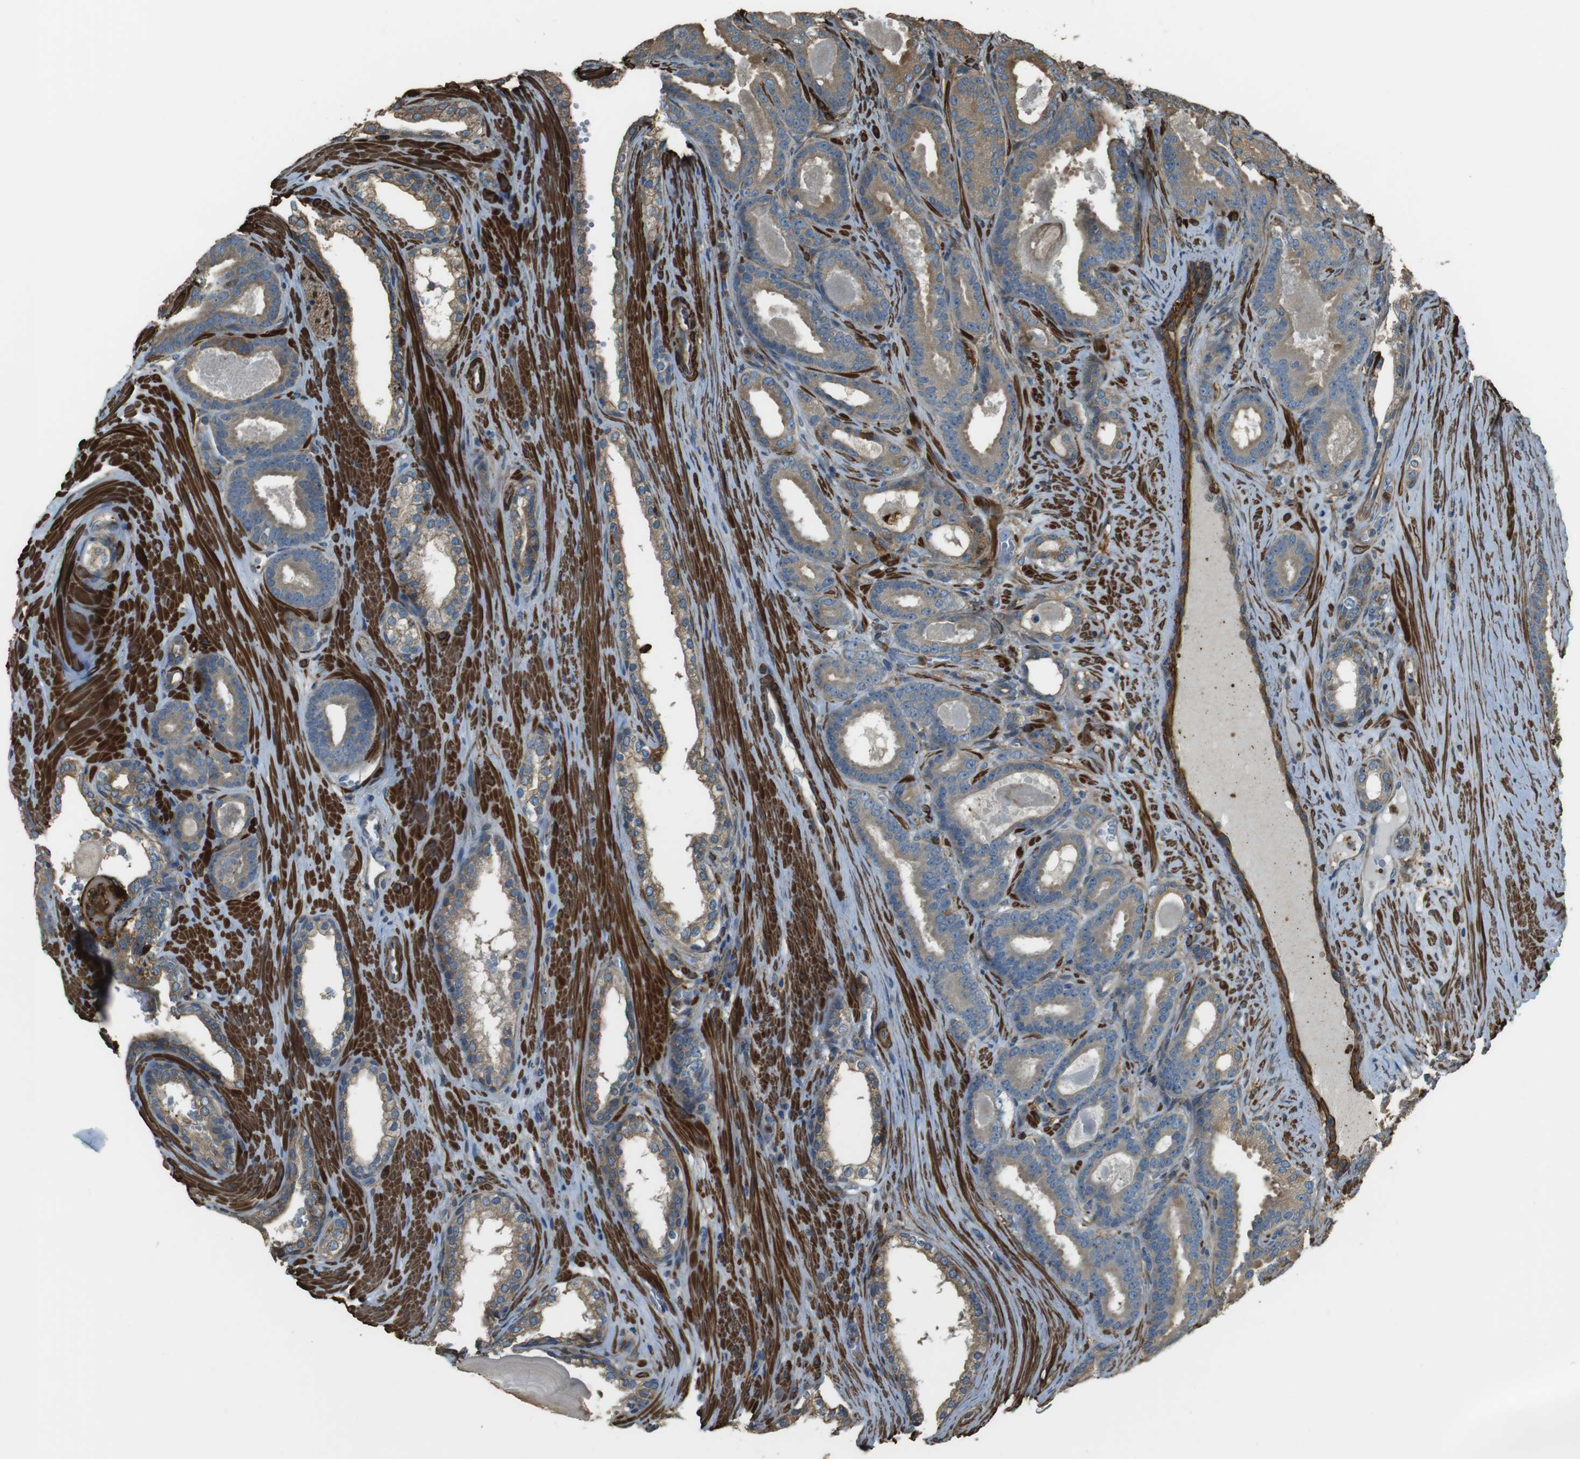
{"staining": {"intensity": "moderate", "quantity": ">75%", "location": "cytoplasmic/membranous"}, "tissue": "prostate cancer", "cell_type": "Tumor cells", "image_type": "cancer", "snomed": [{"axis": "morphology", "description": "Adenocarcinoma, High grade"}, {"axis": "topography", "description": "Prostate"}], "caption": "Protein expression analysis of prostate cancer (adenocarcinoma (high-grade)) reveals moderate cytoplasmic/membranous expression in approximately >75% of tumor cells.", "gene": "SFT2D1", "patient": {"sex": "male", "age": 60}}